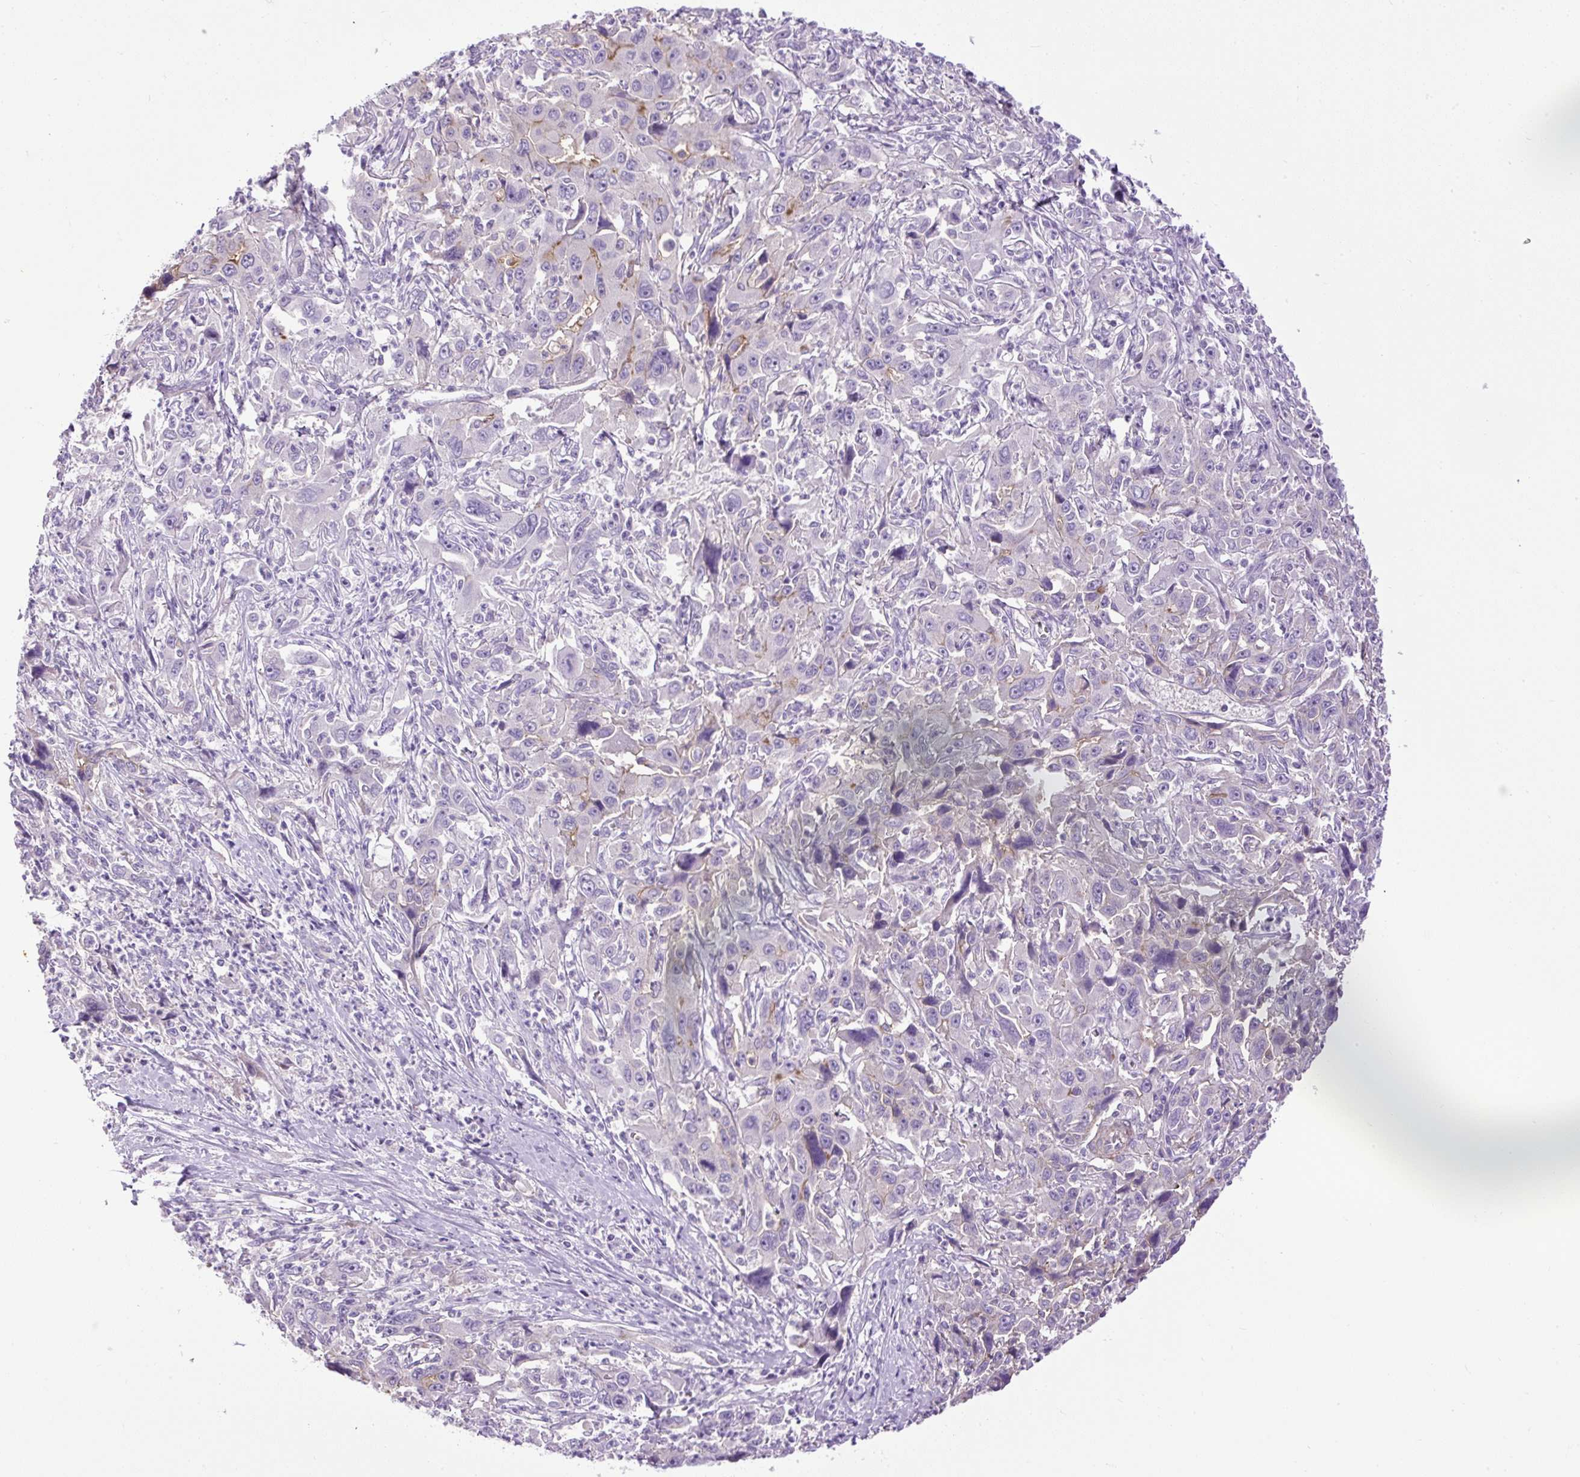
{"staining": {"intensity": "weak", "quantity": "<25%", "location": "cytoplasmic/membranous"}, "tissue": "liver cancer", "cell_type": "Tumor cells", "image_type": "cancer", "snomed": [{"axis": "morphology", "description": "Carcinoma, Hepatocellular, NOS"}, {"axis": "topography", "description": "Liver"}], "caption": "Immunohistochemistry histopathology image of neoplastic tissue: human liver cancer (hepatocellular carcinoma) stained with DAB reveals no significant protein staining in tumor cells.", "gene": "VWA7", "patient": {"sex": "male", "age": 63}}